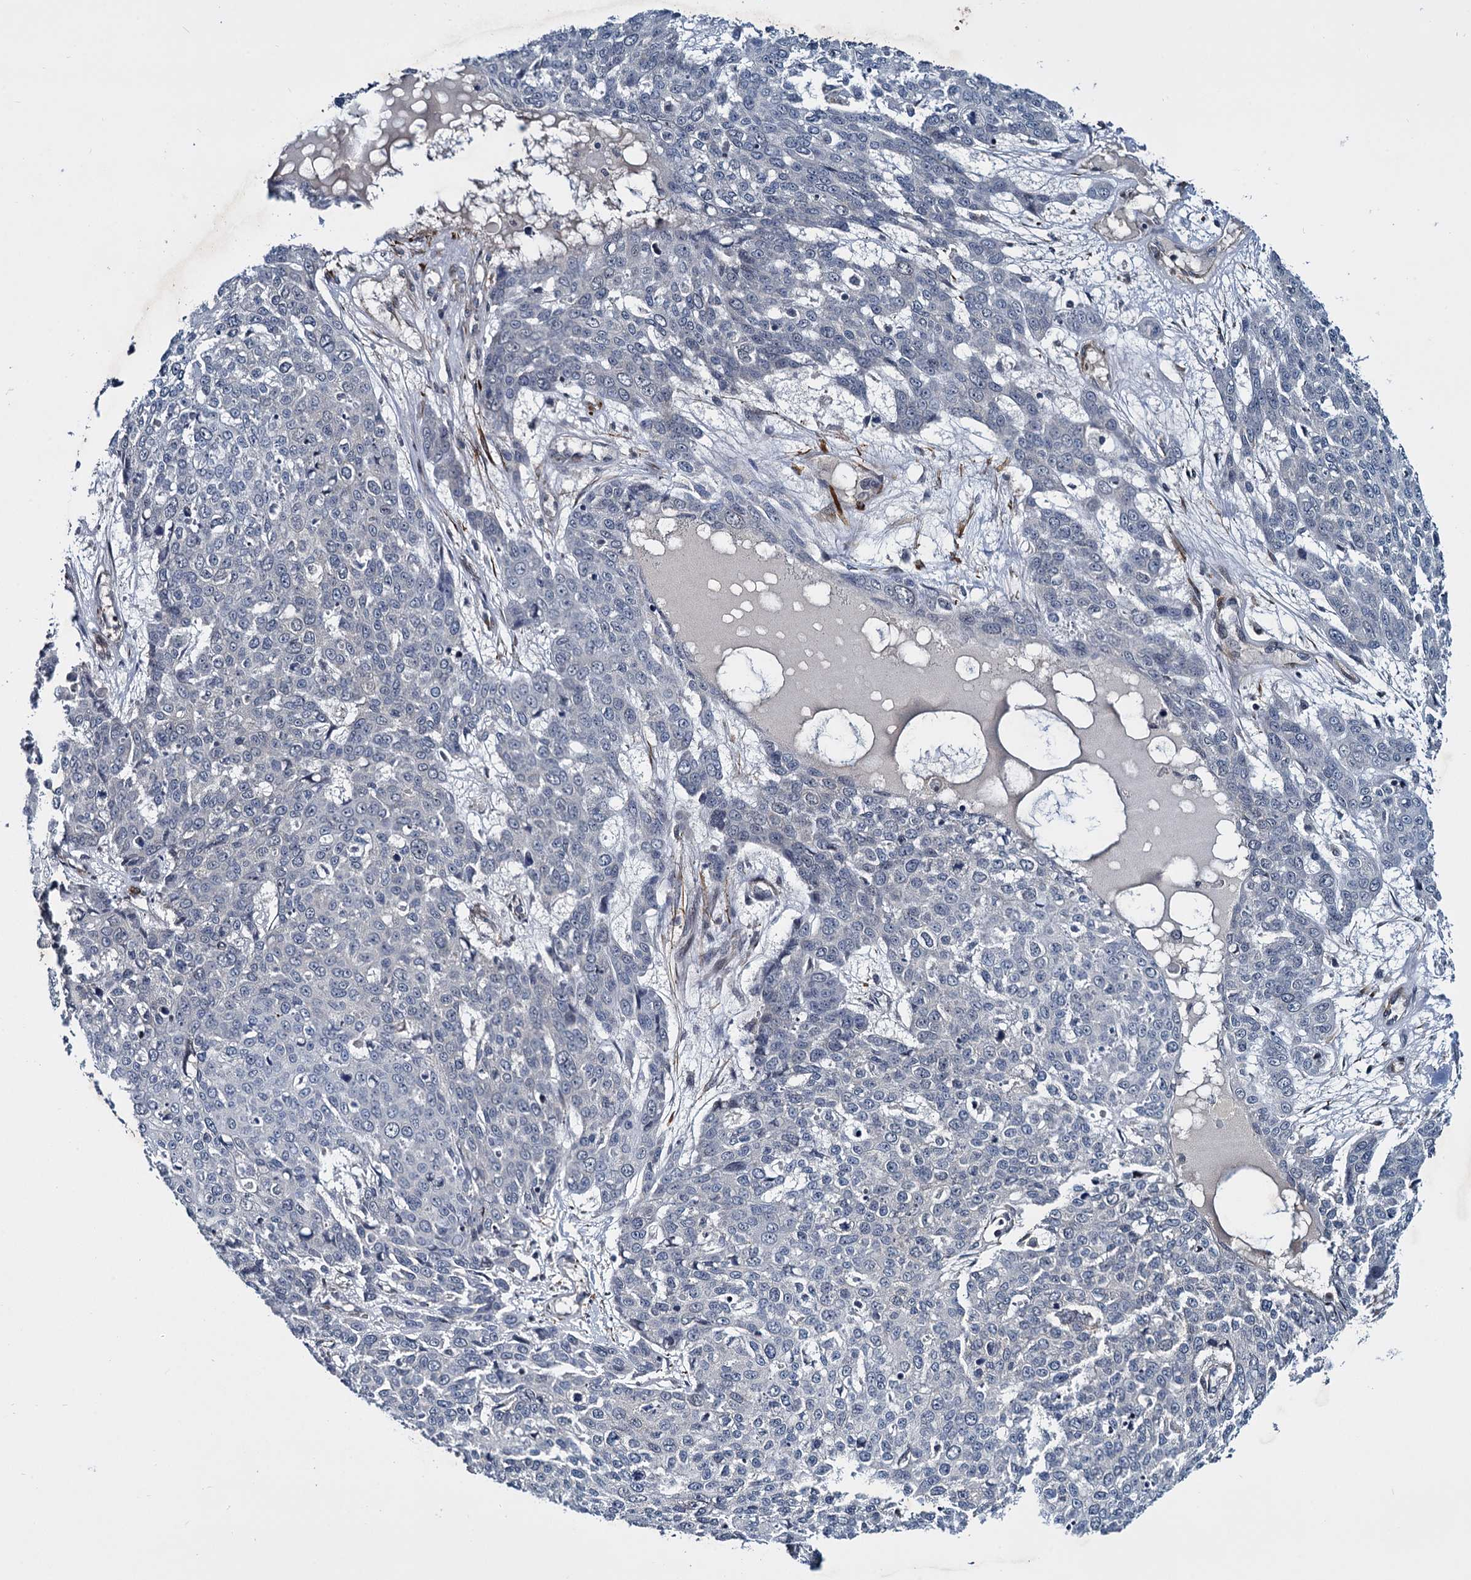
{"staining": {"intensity": "negative", "quantity": "none", "location": "none"}, "tissue": "skin cancer", "cell_type": "Tumor cells", "image_type": "cancer", "snomed": [{"axis": "morphology", "description": "Squamous cell carcinoma, NOS"}, {"axis": "topography", "description": "Skin"}], "caption": "Tumor cells are negative for protein expression in human skin squamous cell carcinoma. (DAB (3,3'-diaminobenzidine) immunohistochemistry (IHC) with hematoxylin counter stain).", "gene": "ARHGAP42", "patient": {"sex": "male", "age": 71}}